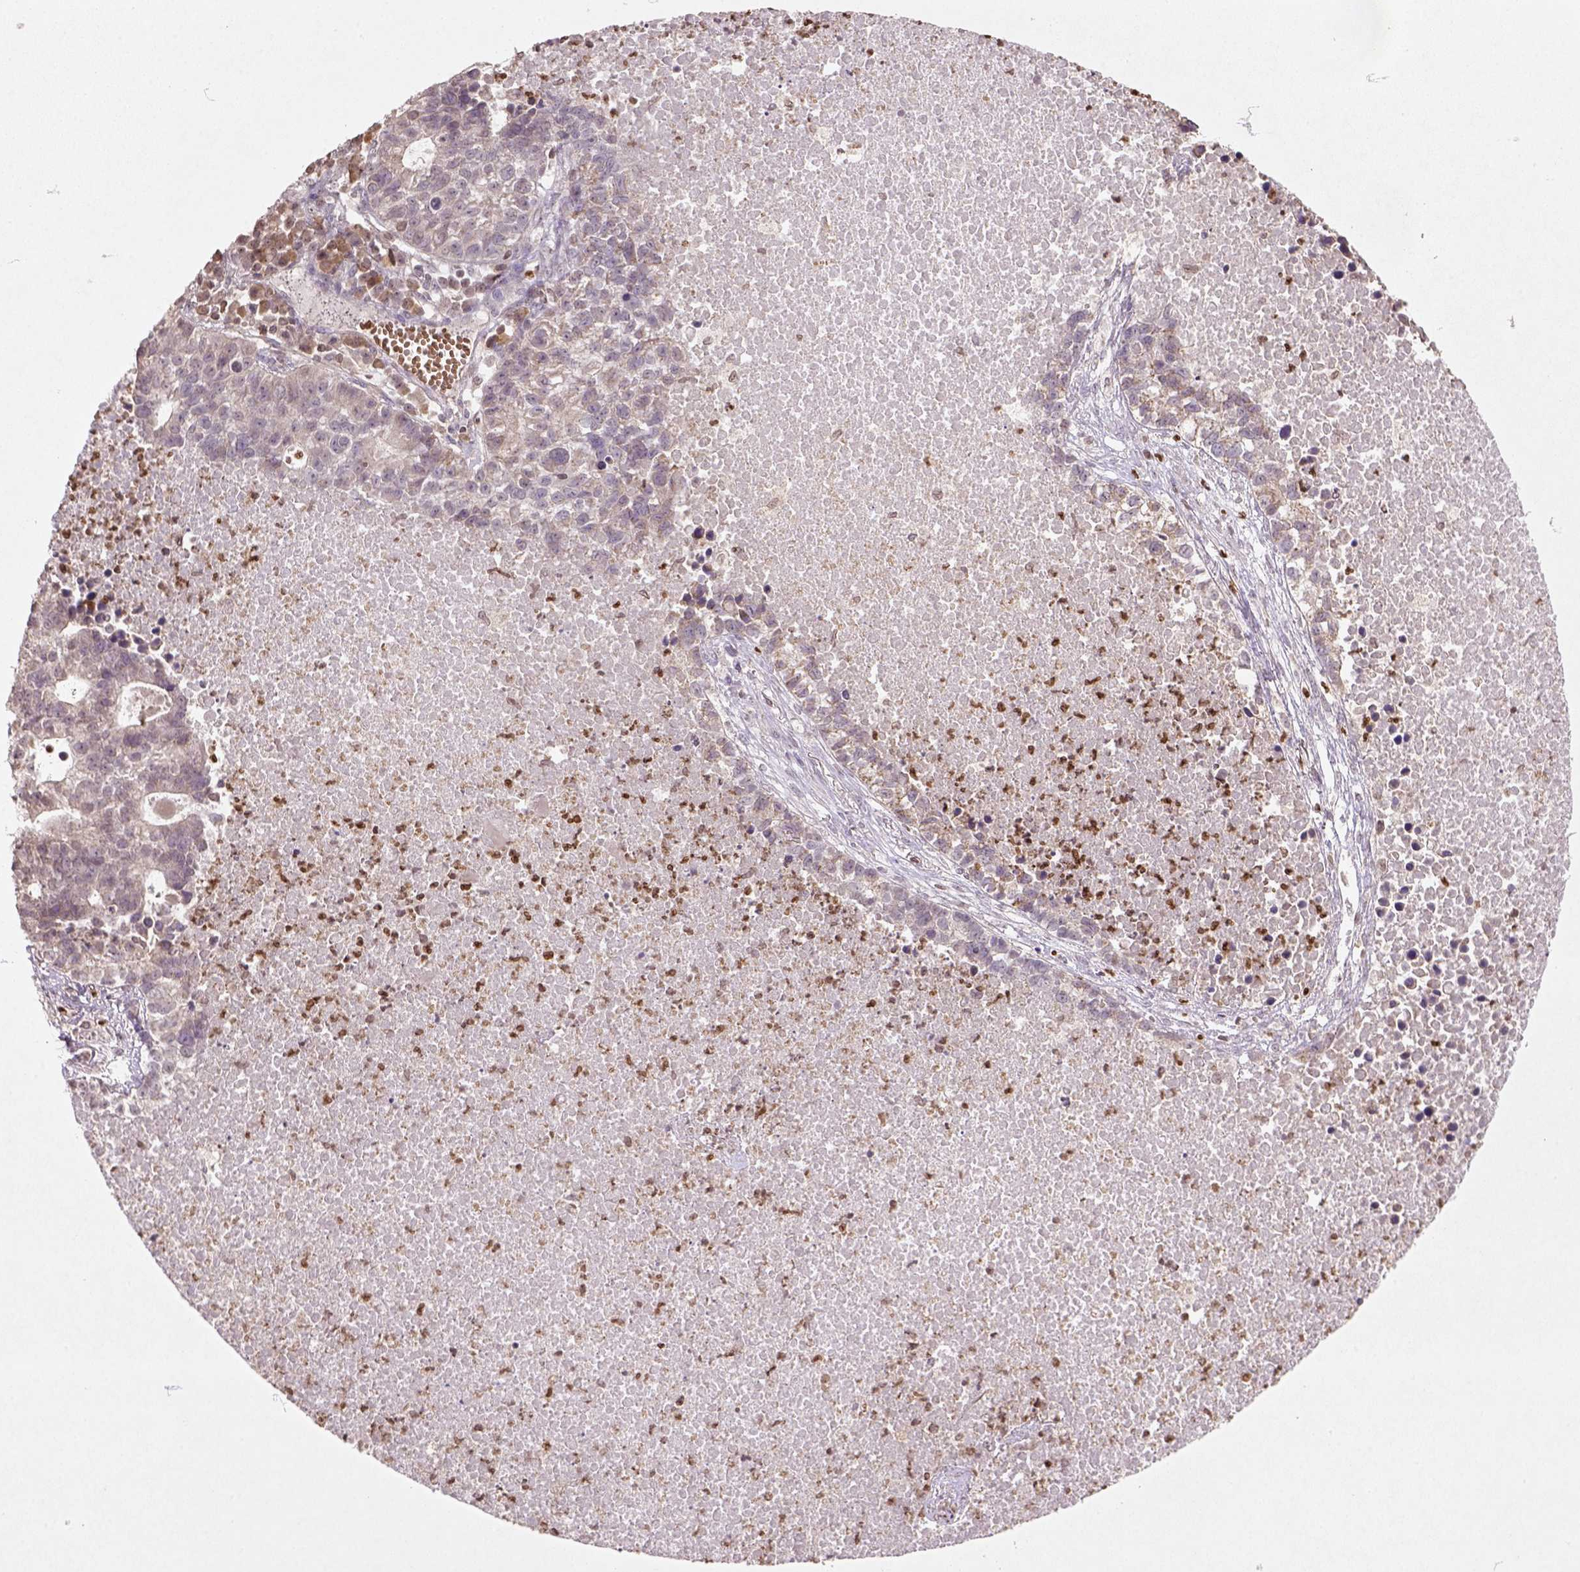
{"staining": {"intensity": "negative", "quantity": "none", "location": "none"}, "tissue": "lung cancer", "cell_type": "Tumor cells", "image_type": "cancer", "snomed": [{"axis": "morphology", "description": "Adenocarcinoma, NOS"}, {"axis": "topography", "description": "Lung"}], "caption": "Adenocarcinoma (lung) was stained to show a protein in brown. There is no significant staining in tumor cells. Nuclei are stained in blue.", "gene": "NUDT3", "patient": {"sex": "male", "age": 57}}